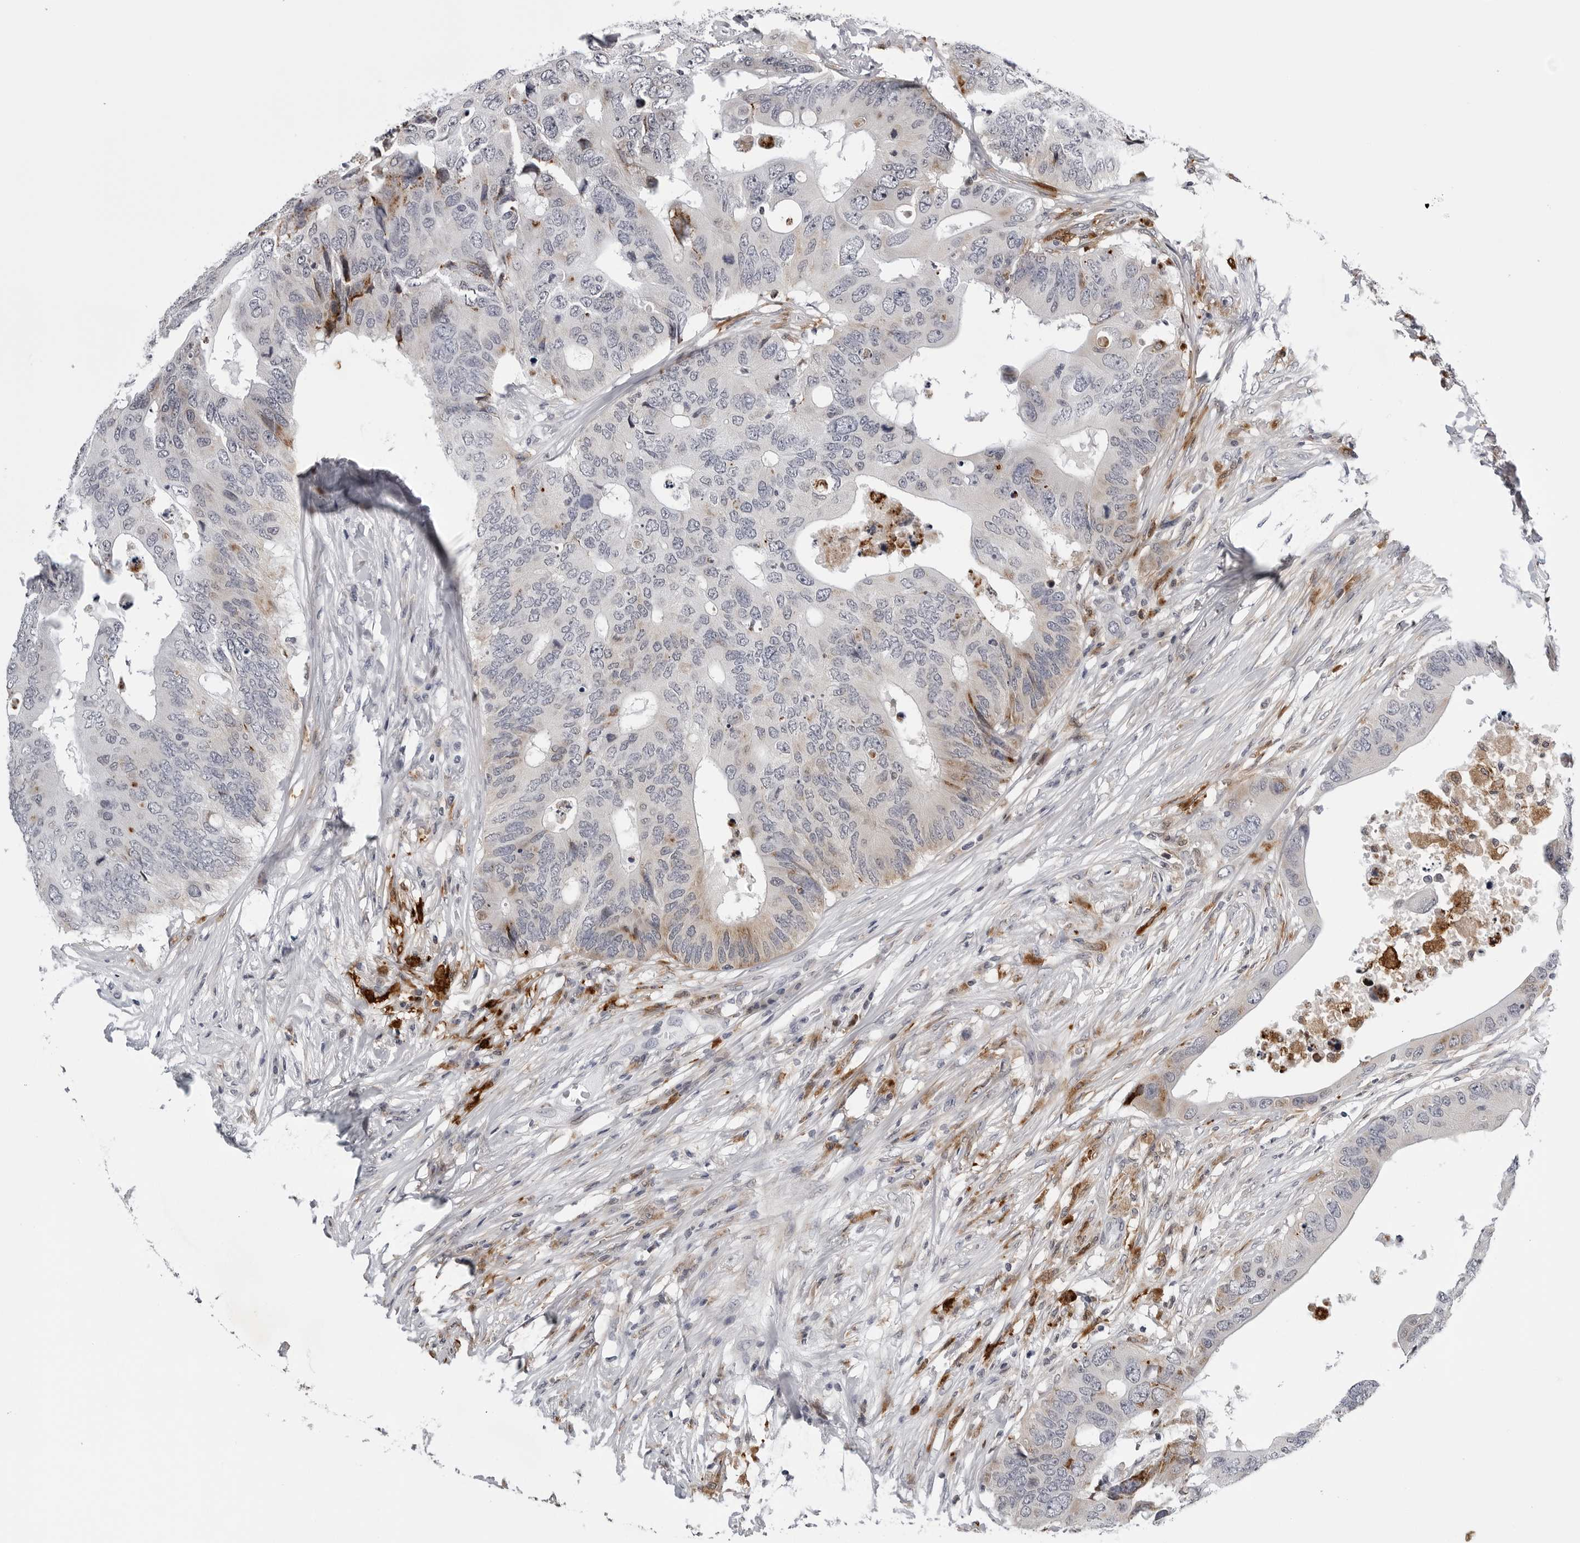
{"staining": {"intensity": "moderate", "quantity": "<25%", "location": "cytoplasmic/membranous"}, "tissue": "colorectal cancer", "cell_type": "Tumor cells", "image_type": "cancer", "snomed": [{"axis": "morphology", "description": "Adenocarcinoma, NOS"}, {"axis": "topography", "description": "Colon"}], "caption": "This photomicrograph displays immunohistochemistry staining of colorectal adenocarcinoma, with low moderate cytoplasmic/membranous positivity in about <25% of tumor cells.", "gene": "CDK20", "patient": {"sex": "male", "age": 71}}